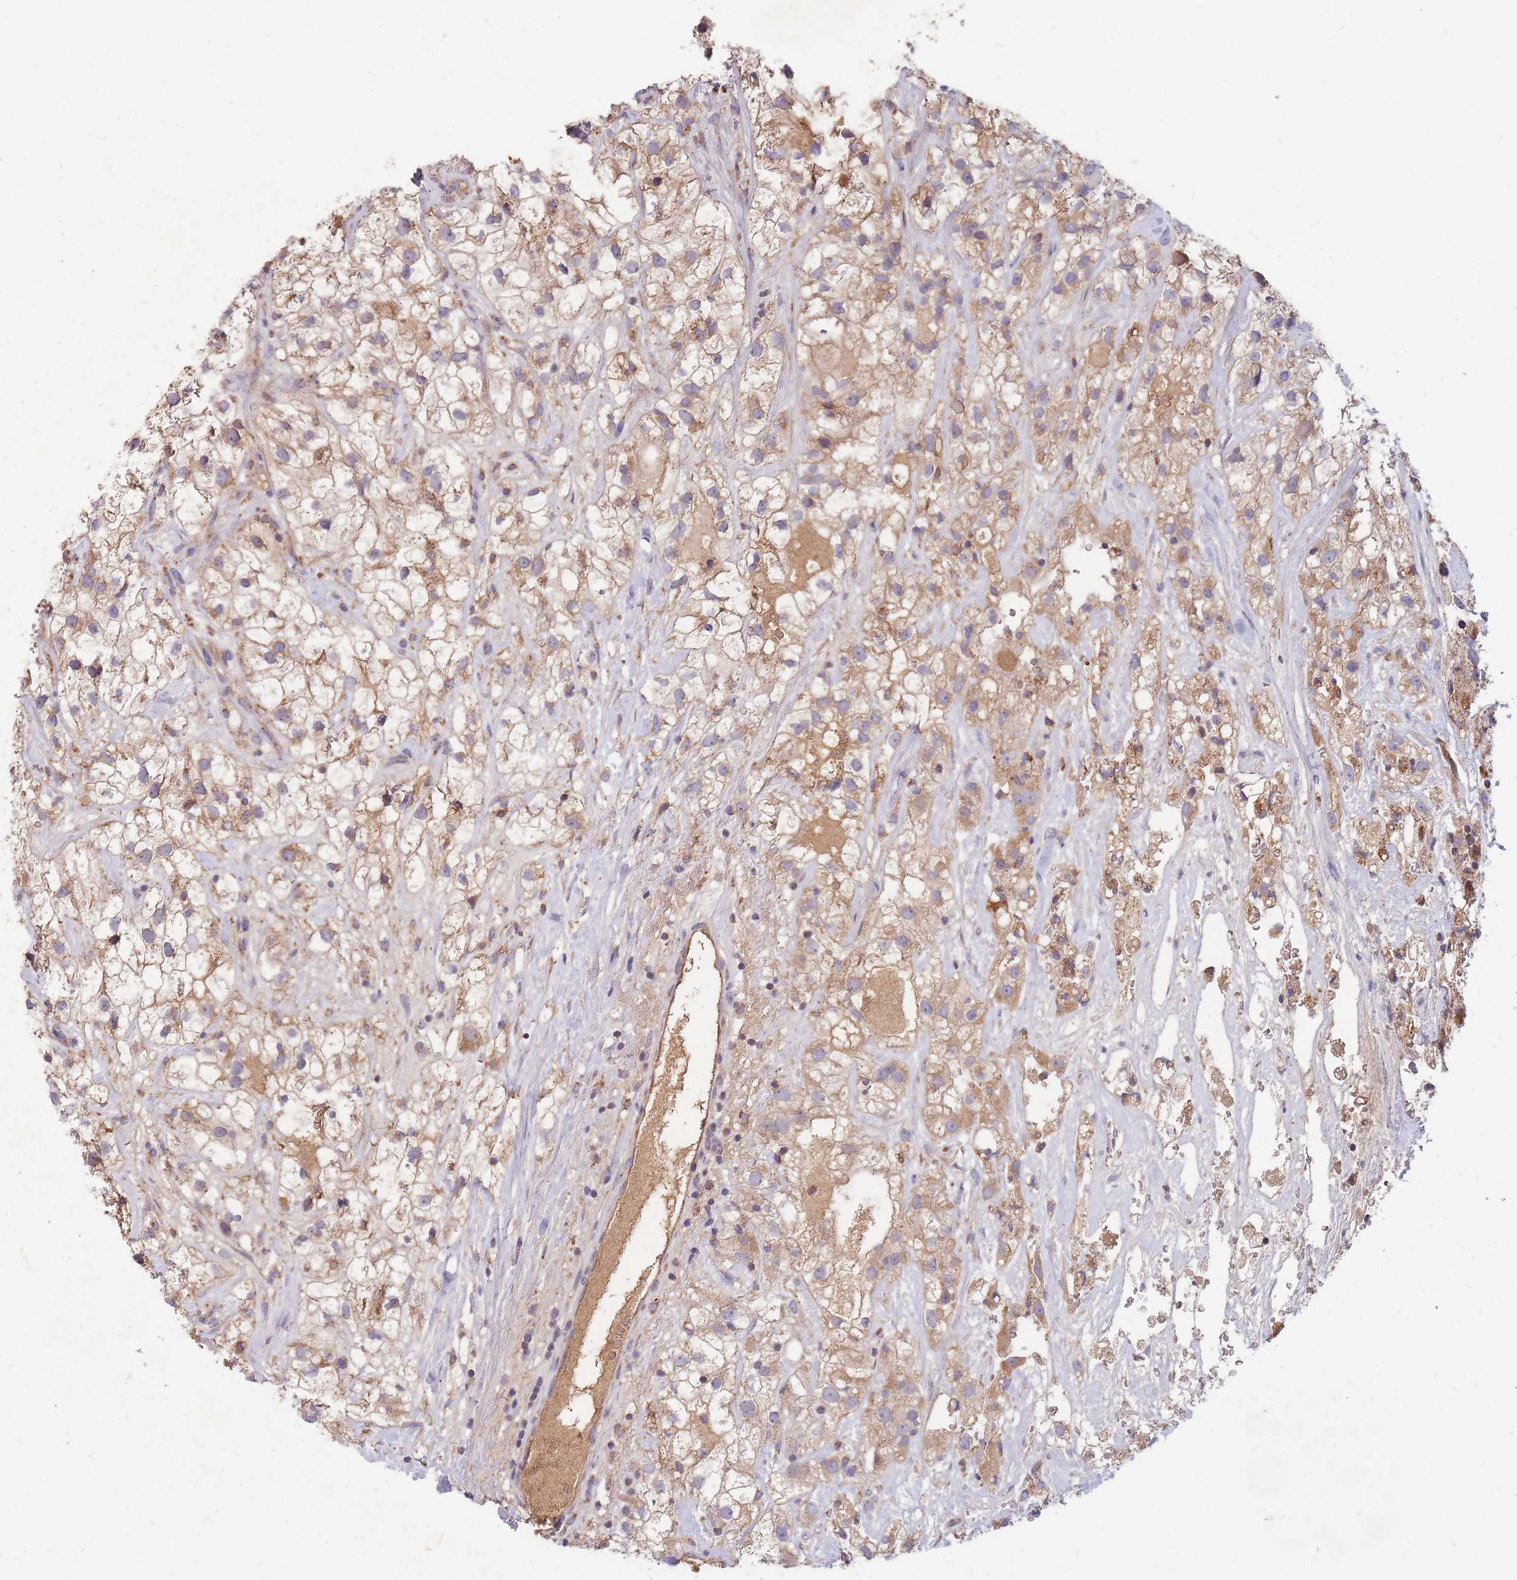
{"staining": {"intensity": "moderate", "quantity": ">75%", "location": "cytoplasmic/membranous"}, "tissue": "renal cancer", "cell_type": "Tumor cells", "image_type": "cancer", "snomed": [{"axis": "morphology", "description": "Adenocarcinoma, NOS"}, {"axis": "topography", "description": "Kidney"}], "caption": "Tumor cells exhibit medium levels of moderate cytoplasmic/membranous positivity in about >75% of cells in renal adenocarcinoma.", "gene": "PTPMT1", "patient": {"sex": "male", "age": 59}}